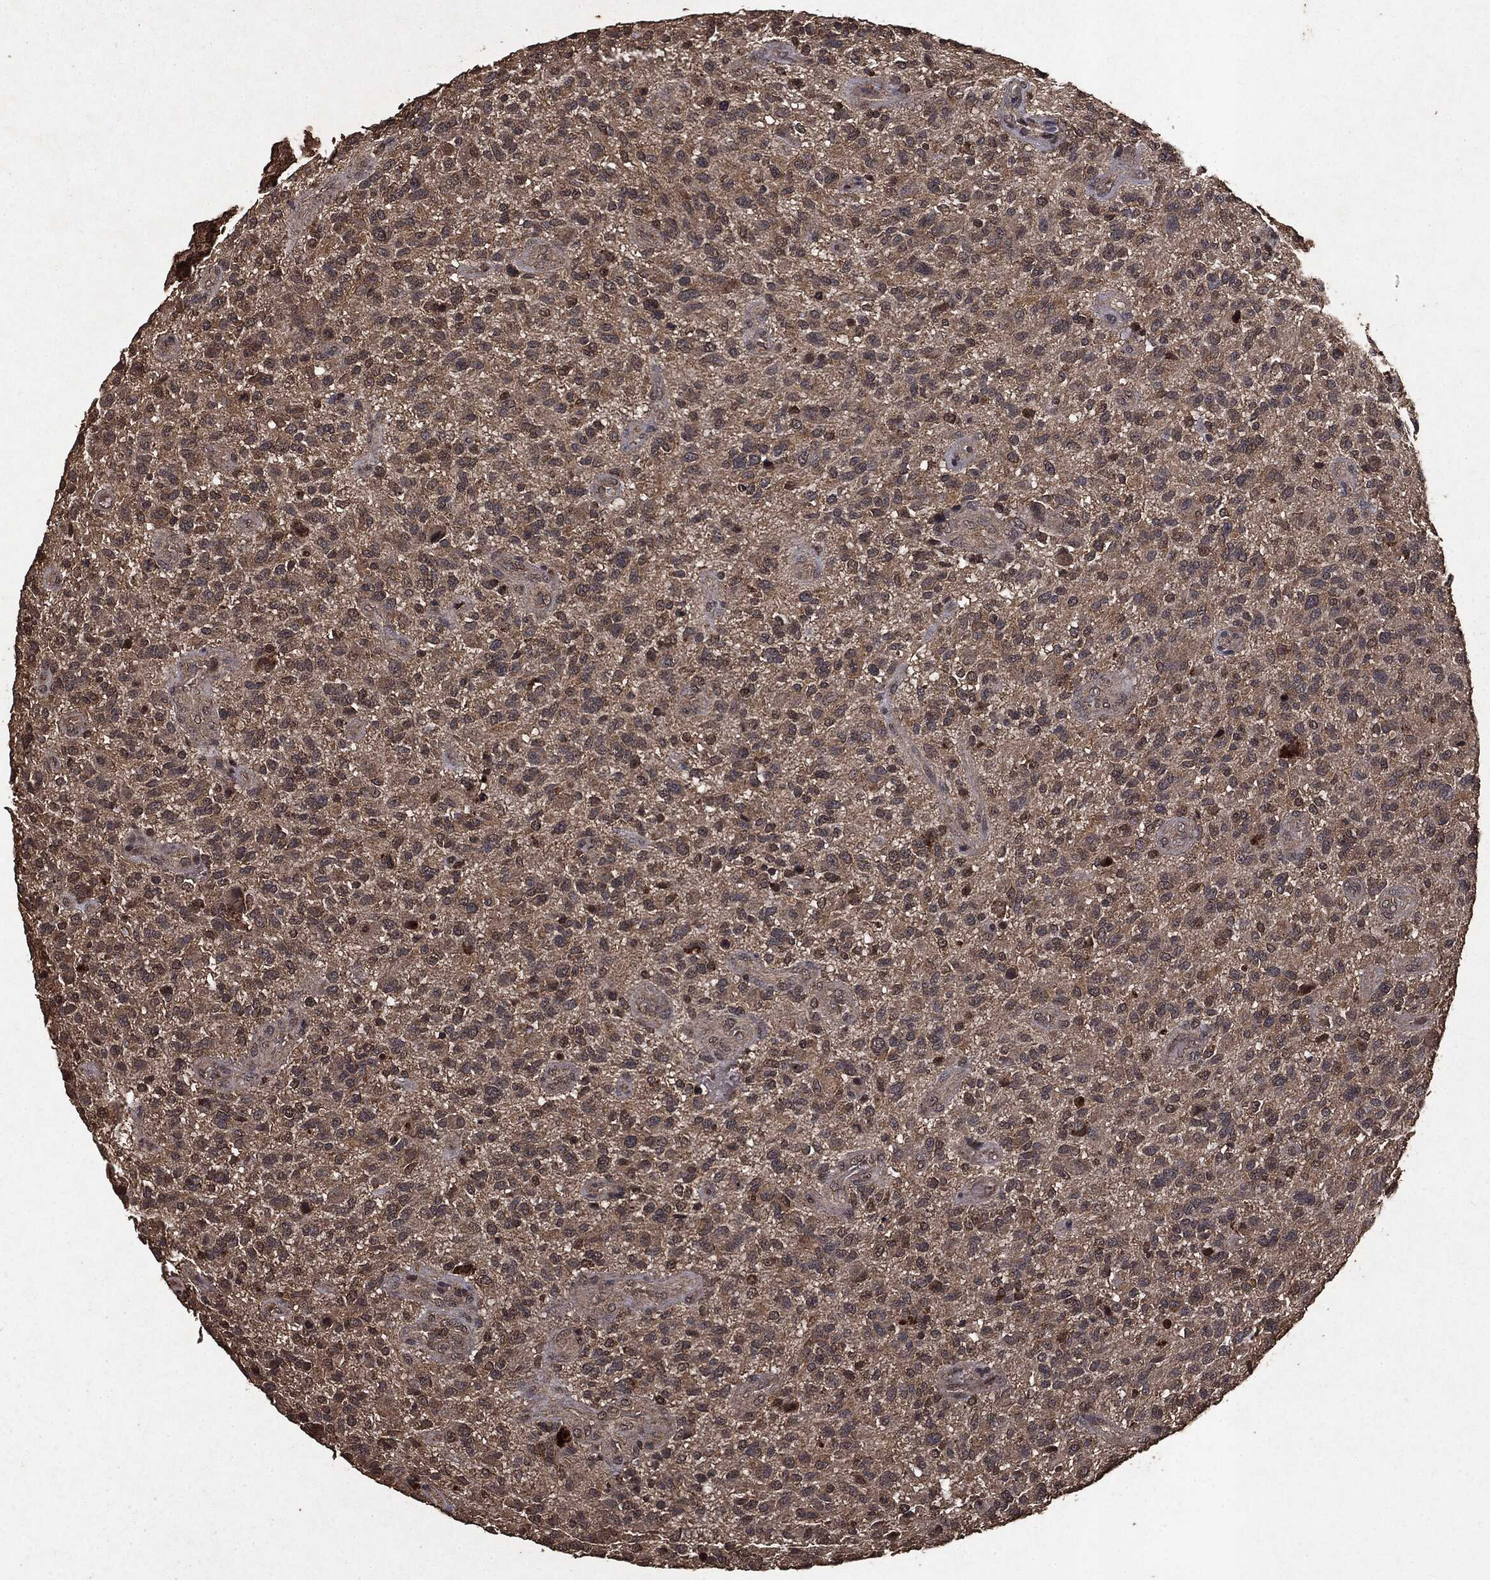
{"staining": {"intensity": "weak", "quantity": "25%-75%", "location": "cytoplasmic/membranous"}, "tissue": "glioma", "cell_type": "Tumor cells", "image_type": "cancer", "snomed": [{"axis": "morphology", "description": "Glioma, malignant, High grade"}, {"axis": "topography", "description": "Brain"}], "caption": "Glioma stained with DAB immunohistochemistry (IHC) exhibits low levels of weak cytoplasmic/membranous staining in about 25%-75% of tumor cells. The protein of interest is shown in brown color, while the nuclei are stained blue.", "gene": "NME1", "patient": {"sex": "male", "age": 47}}